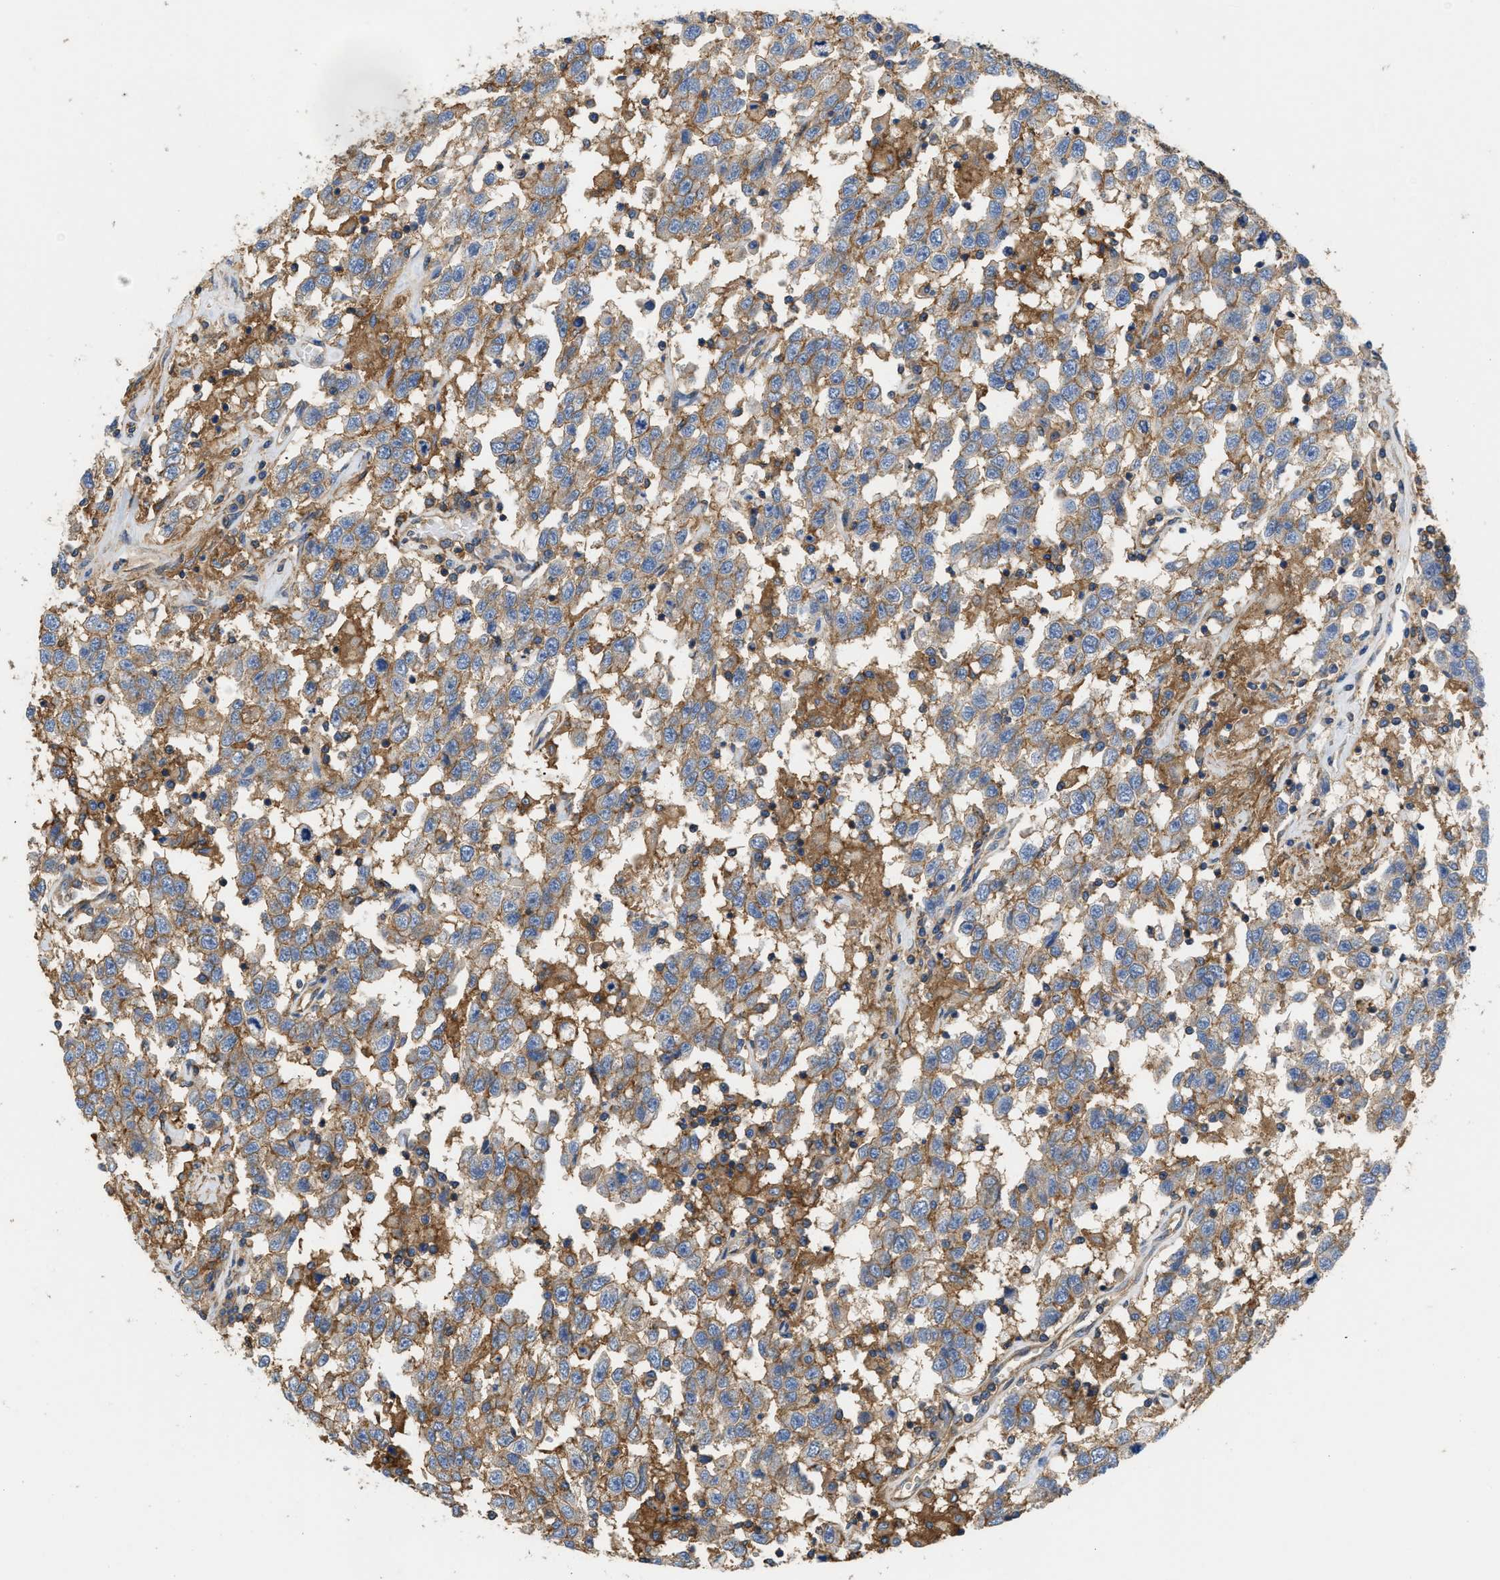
{"staining": {"intensity": "moderate", "quantity": ">75%", "location": "cytoplasmic/membranous"}, "tissue": "testis cancer", "cell_type": "Tumor cells", "image_type": "cancer", "snomed": [{"axis": "morphology", "description": "Seminoma, NOS"}, {"axis": "topography", "description": "Testis"}], "caption": "Moderate cytoplasmic/membranous staining is identified in approximately >75% of tumor cells in testis cancer (seminoma). Using DAB (brown) and hematoxylin (blue) stains, captured at high magnification using brightfield microscopy.", "gene": "GNB4", "patient": {"sex": "male", "age": 41}}